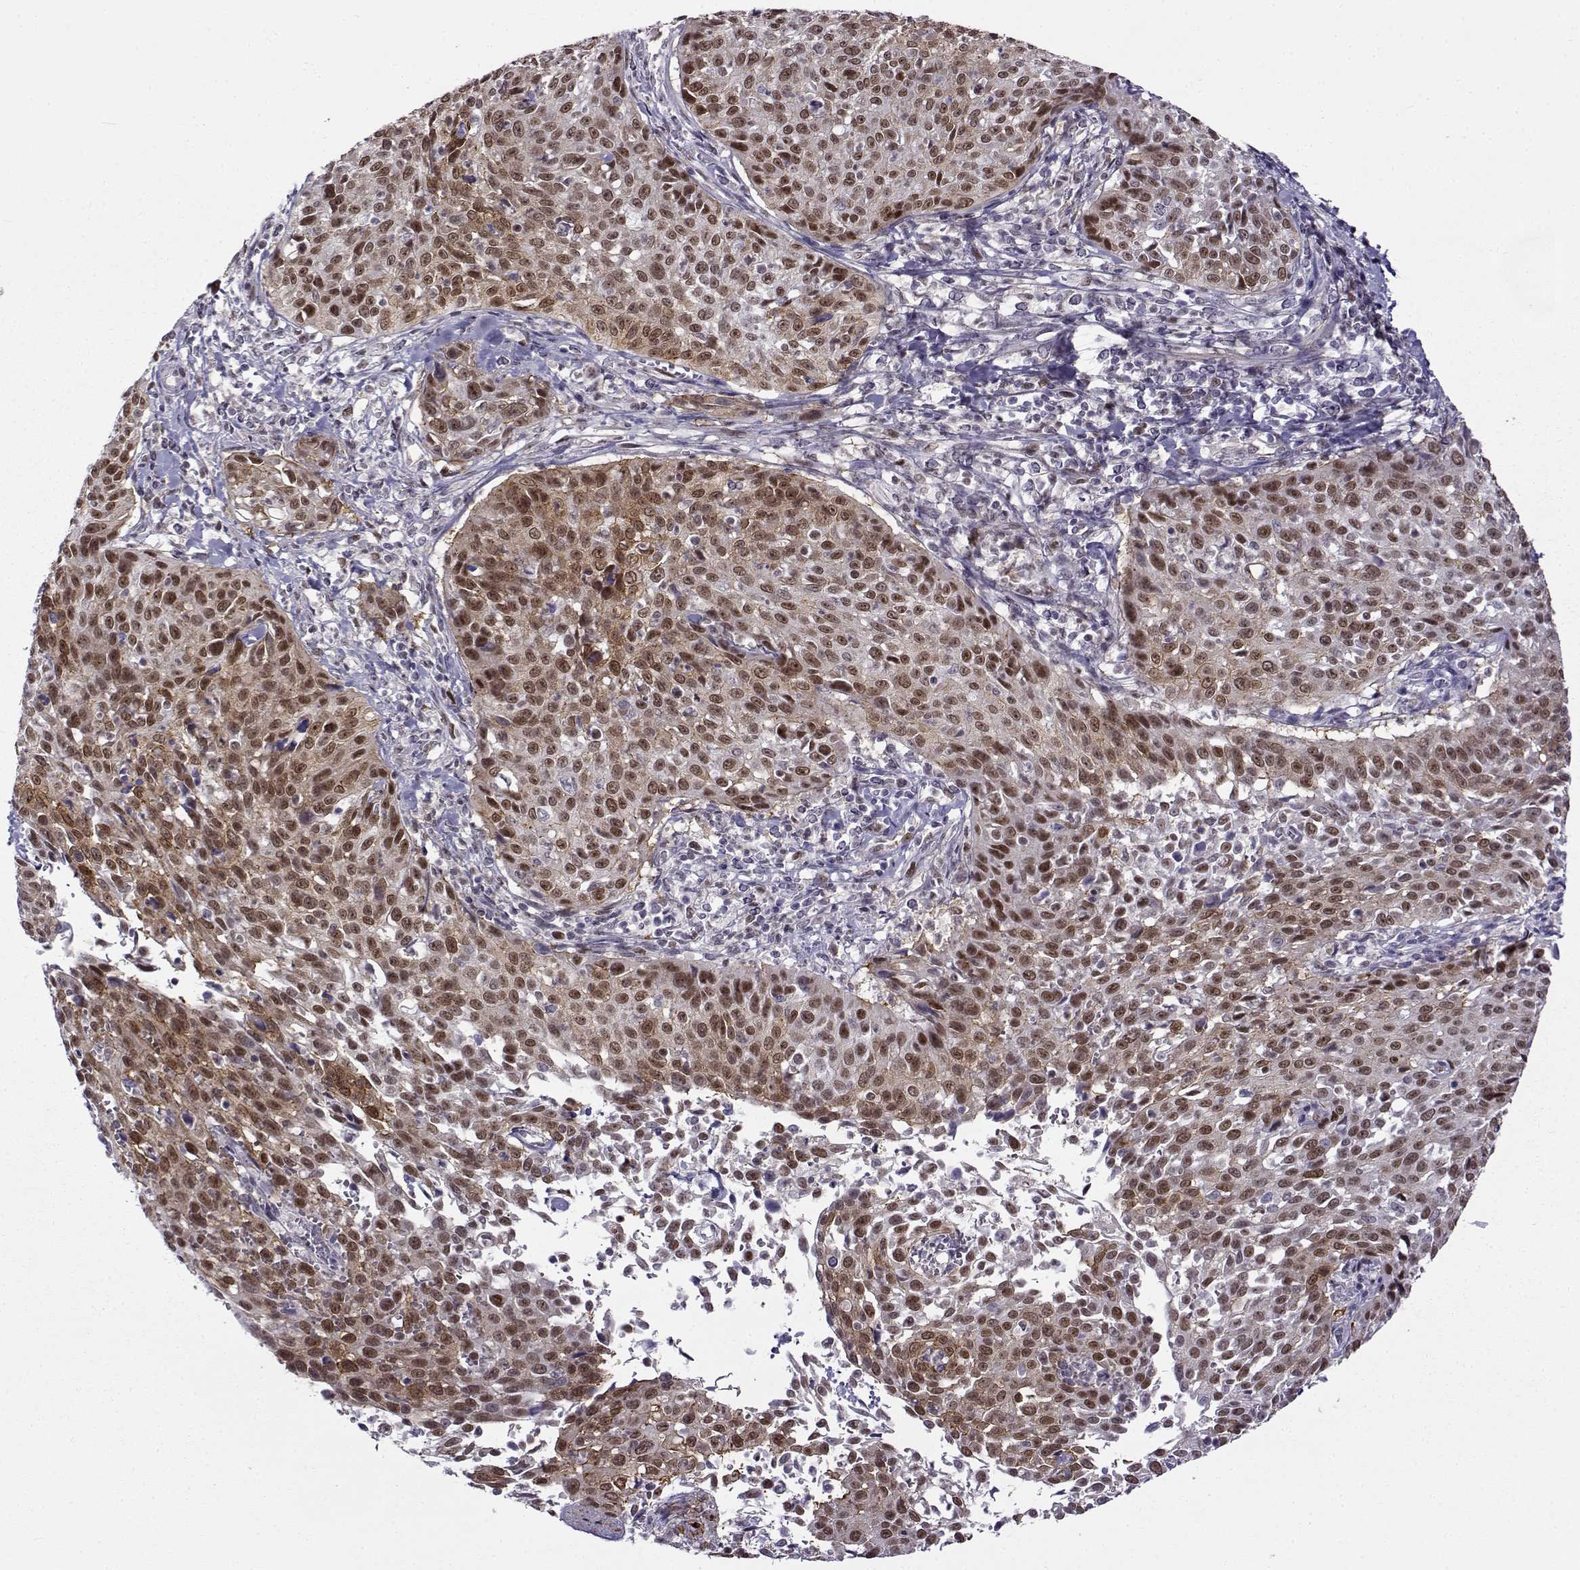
{"staining": {"intensity": "strong", "quantity": ">75%", "location": "nuclear"}, "tissue": "cervical cancer", "cell_type": "Tumor cells", "image_type": "cancer", "snomed": [{"axis": "morphology", "description": "Squamous cell carcinoma, NOS"}, {"axis": "topography", "description": "Cervix"}], "caption": "Cervical cancer (squamous cell carcinoma) stained with a brown dye shows strong nuclear positive staining in approximately >75% of tumor cells.", "gene": "BACH1", "patient": {"sex": "female", "age": 26}}